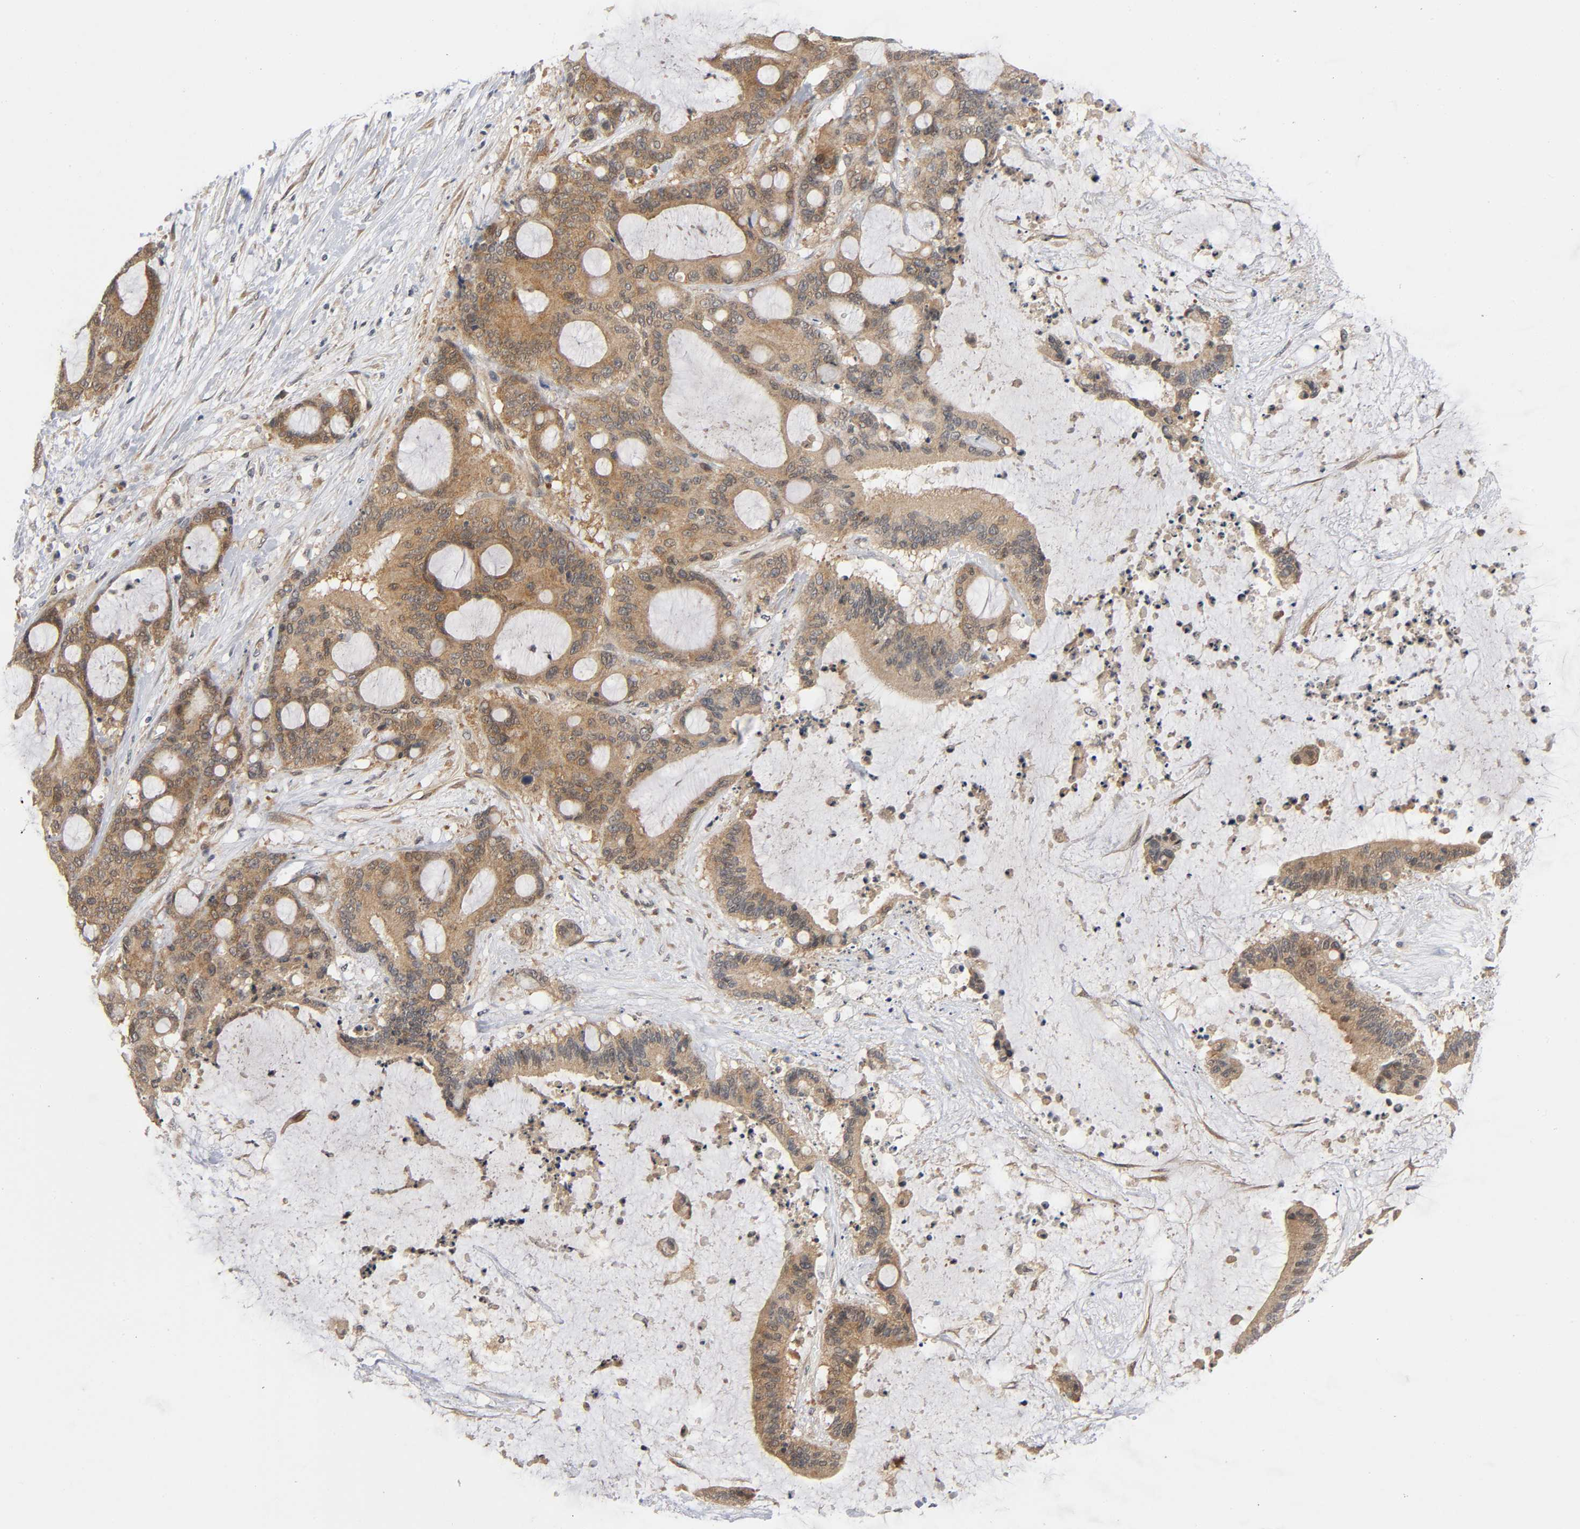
{"staining": {"intensity": "moderate", "quantity": ">75%", "location": "cytoplasmic/membranous"}, "tissue": "liver cancer", "cell_type": "Tumor cells", "image_type": "cancer", "snomed": [{"axis": "morphology", "description": "Cholangiocarcinoma"}, {"axis": "topography", "description": "Liver"}], "caption": "Human cholangiocarcinoma (liver) stained for a protein (brown) displays moderate cytoplasmic/membranous positive staining in approximately >75% of tumor cells.", "gene": "MAPK8", "patient": {"sex": "female", "age": 73}}